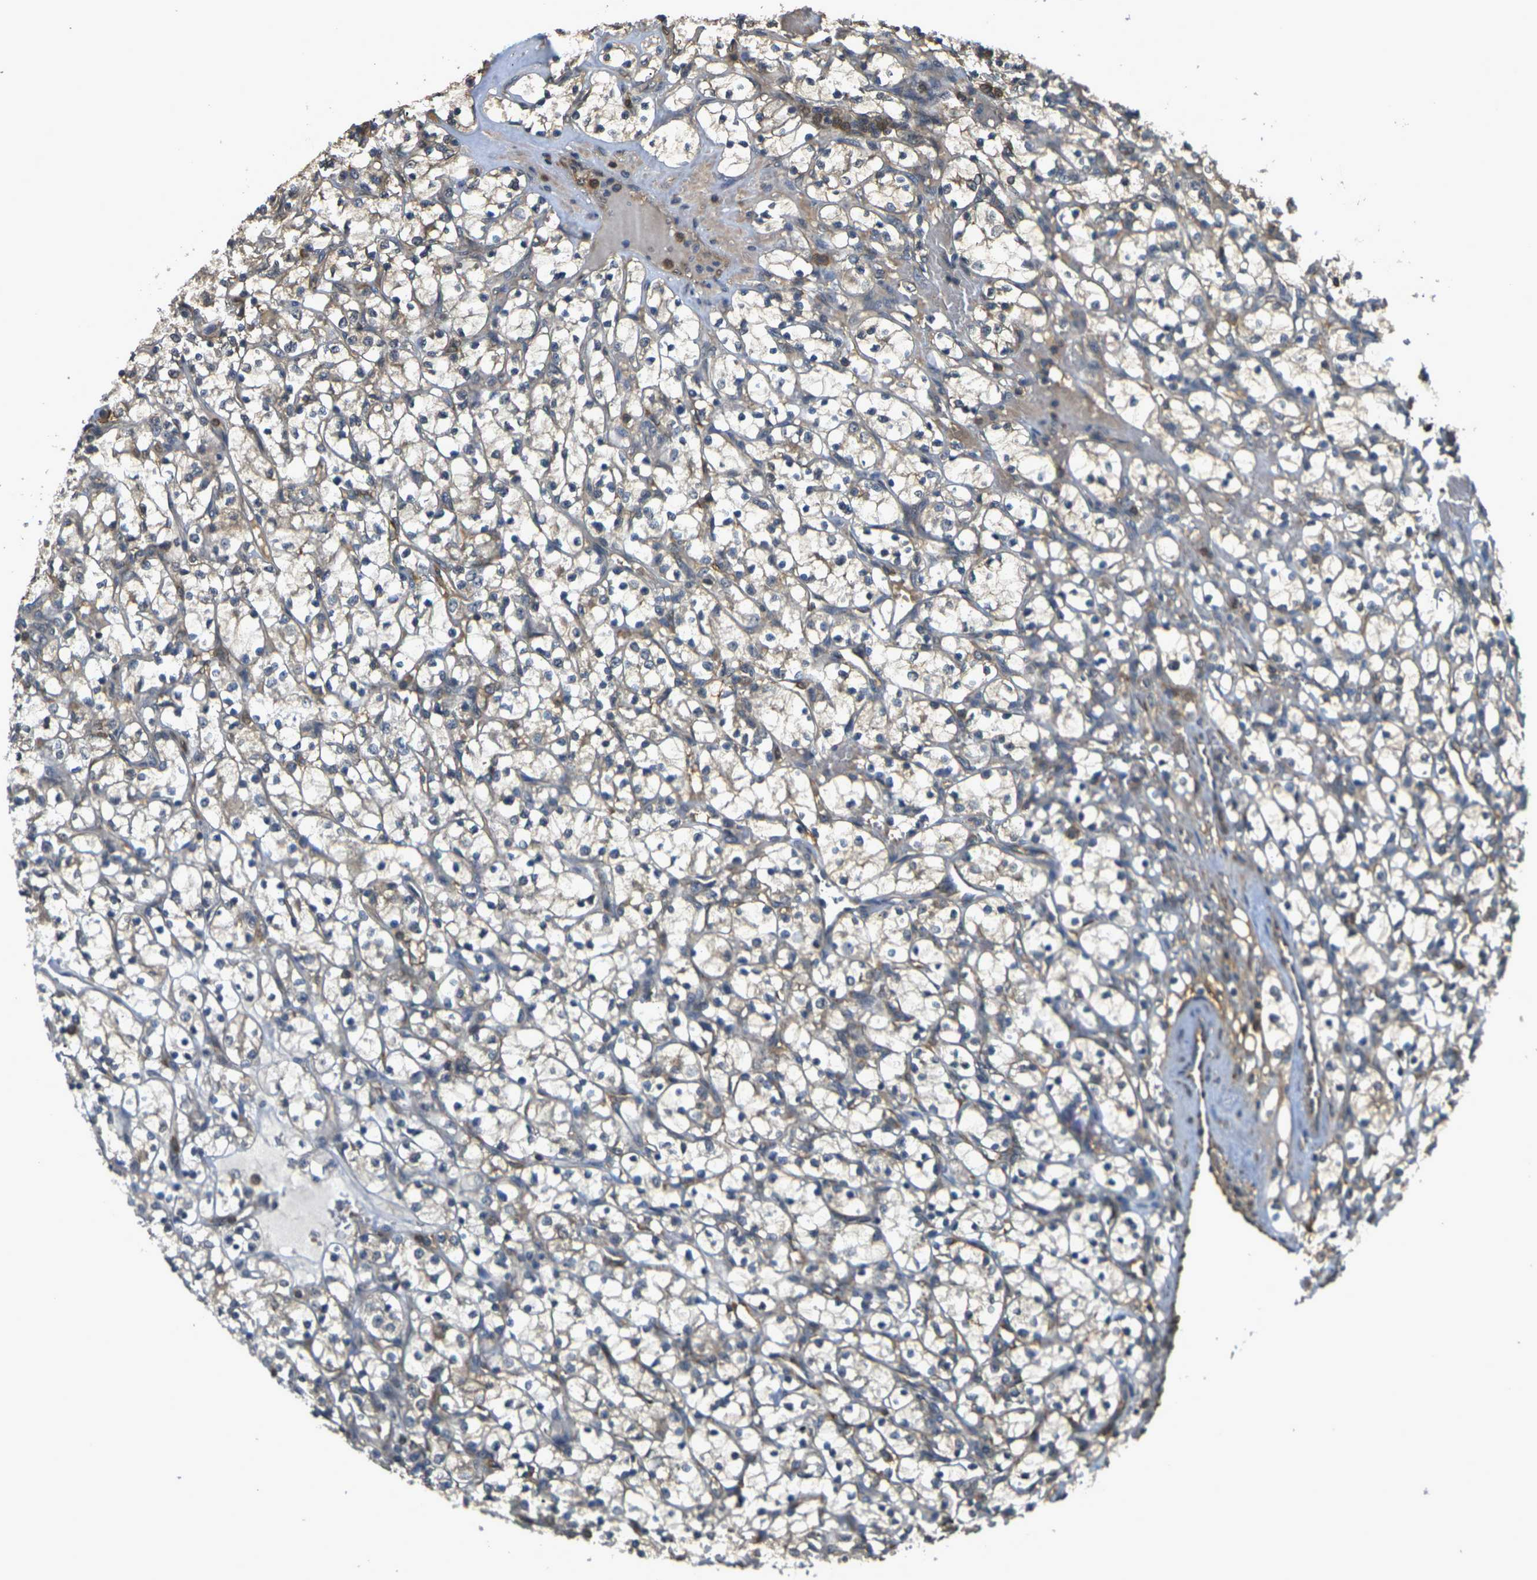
{"staining": {"intensity": "weak", "quantity": ">75%", "location": "cytoplasmic/membranous"}, "tissue": "renal cancer", "cell_type": "Tumor cells", "image_type": "cancer", "snomed": [{"axis": "morphology", "description": "Adenocarcinoma, NOS"}, {"axis": "topography", "description": "Kidney"}], "caption": "DAB immunohistochemical staining of renal cancer (adenocarcinoma) exhibits weak cytoplasmic/membranous protein staining in about >75% of tumor cells.", "gene": "CAST", "patient": {"sex": "female", "age": 69}}